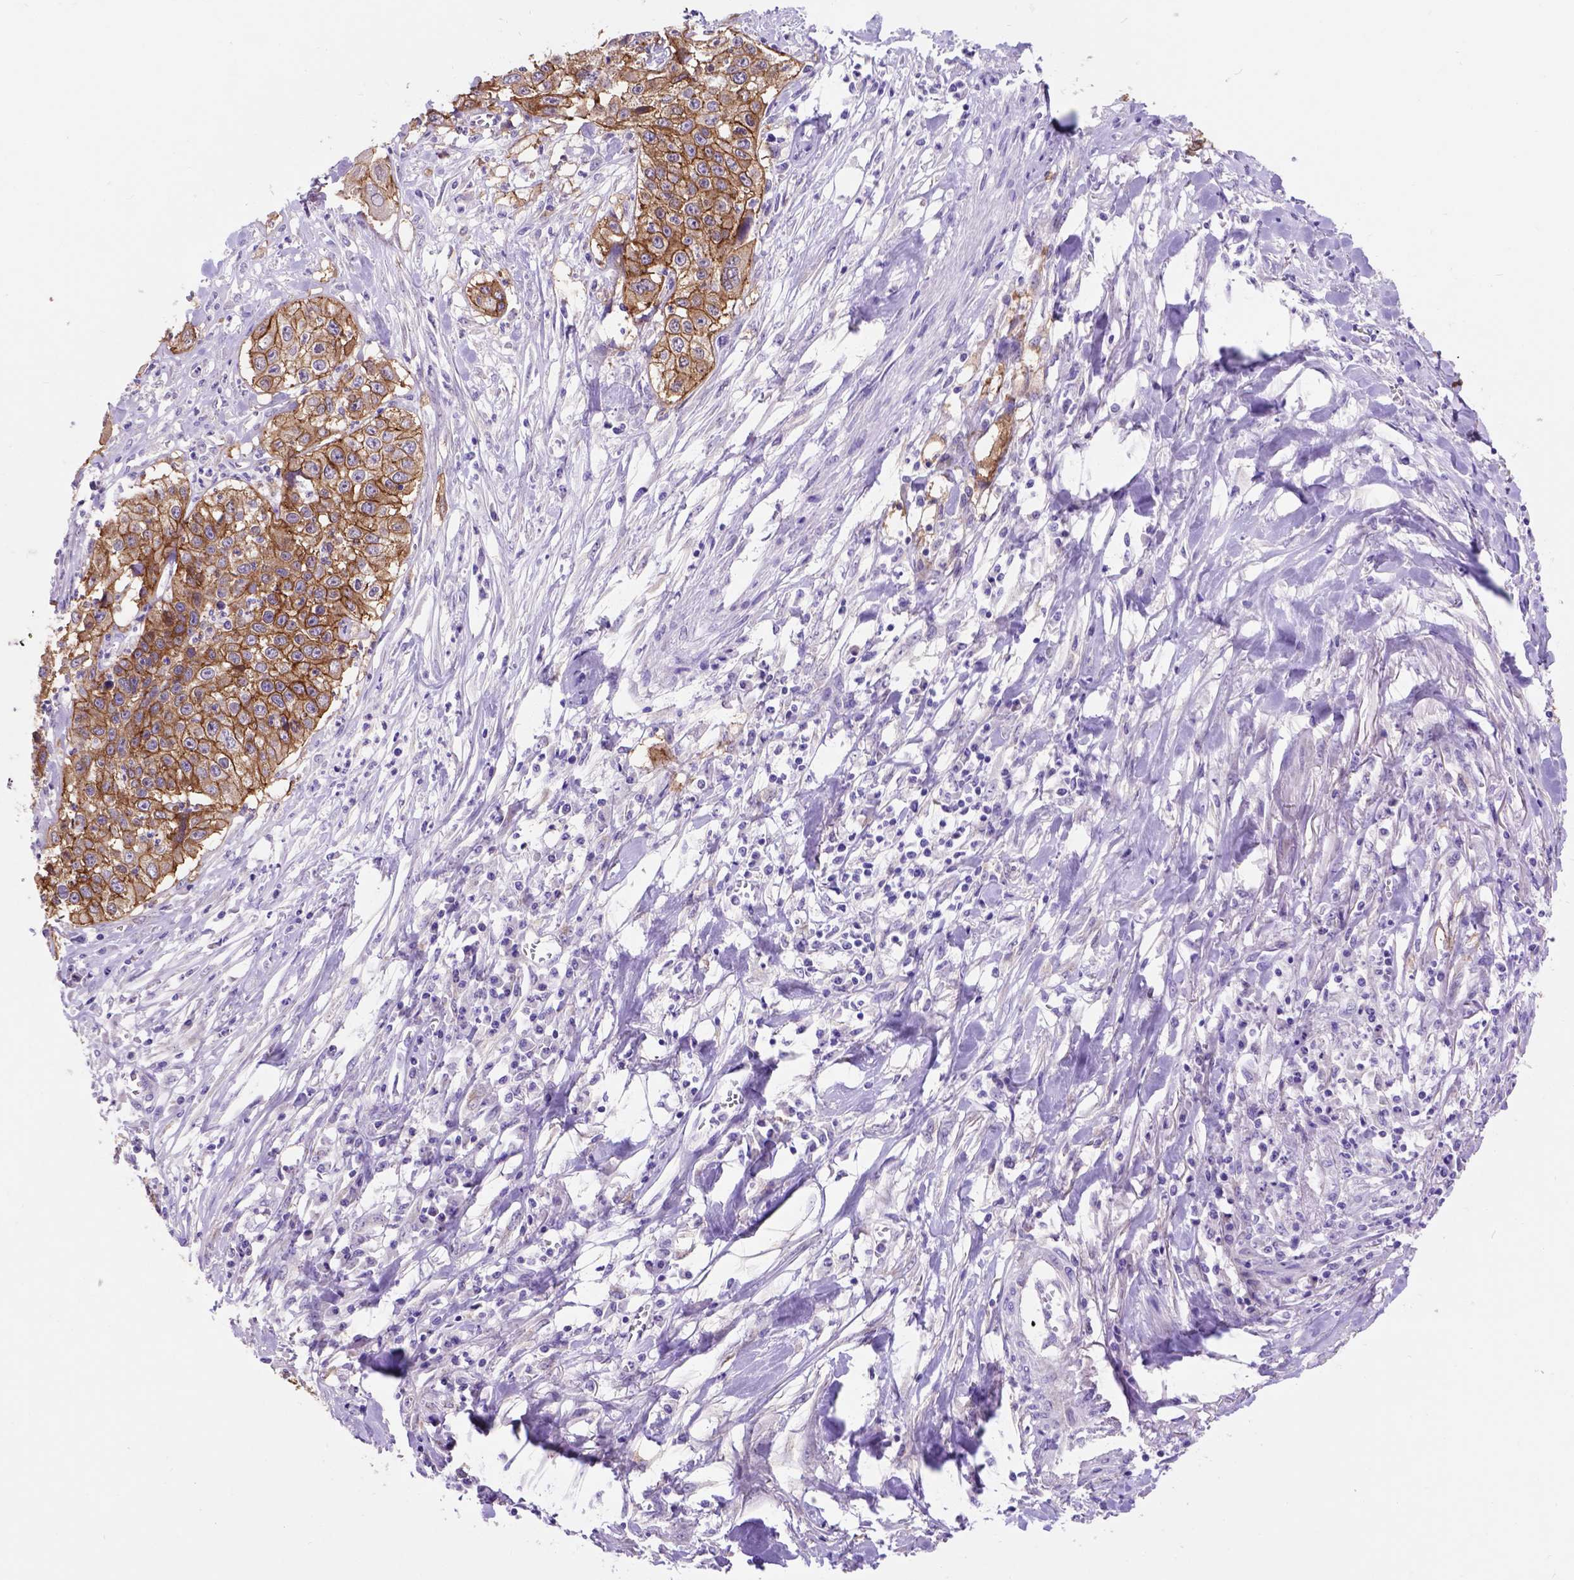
{"staining": {"intensity": "moderate", "quantity": ">75%", "location": "cytoplasmic/membranous"}, "tissue": "lung cancer", "cell_type": "Tumor cells", "image_type": "cancer", "snomed": [{"axis": "morphology", "description": "Squamous cell carcinoma, NOS"}, {"axis": "morphology", "description": "Squamous cell carcinoma, metastatic, NOS"}, {"axis": "topography", "description": "Lung"}, {"axis": "topography", "description": "Pleura, NOS"}], "caption": "An image of human lung cancer (squamous cell carcinoma) stained for a protein shows moderate cytoplasmic/membranous brown staining in tumor cells.", "gene": "EGFR", "patient": {"sex": "male", "age": 72}}